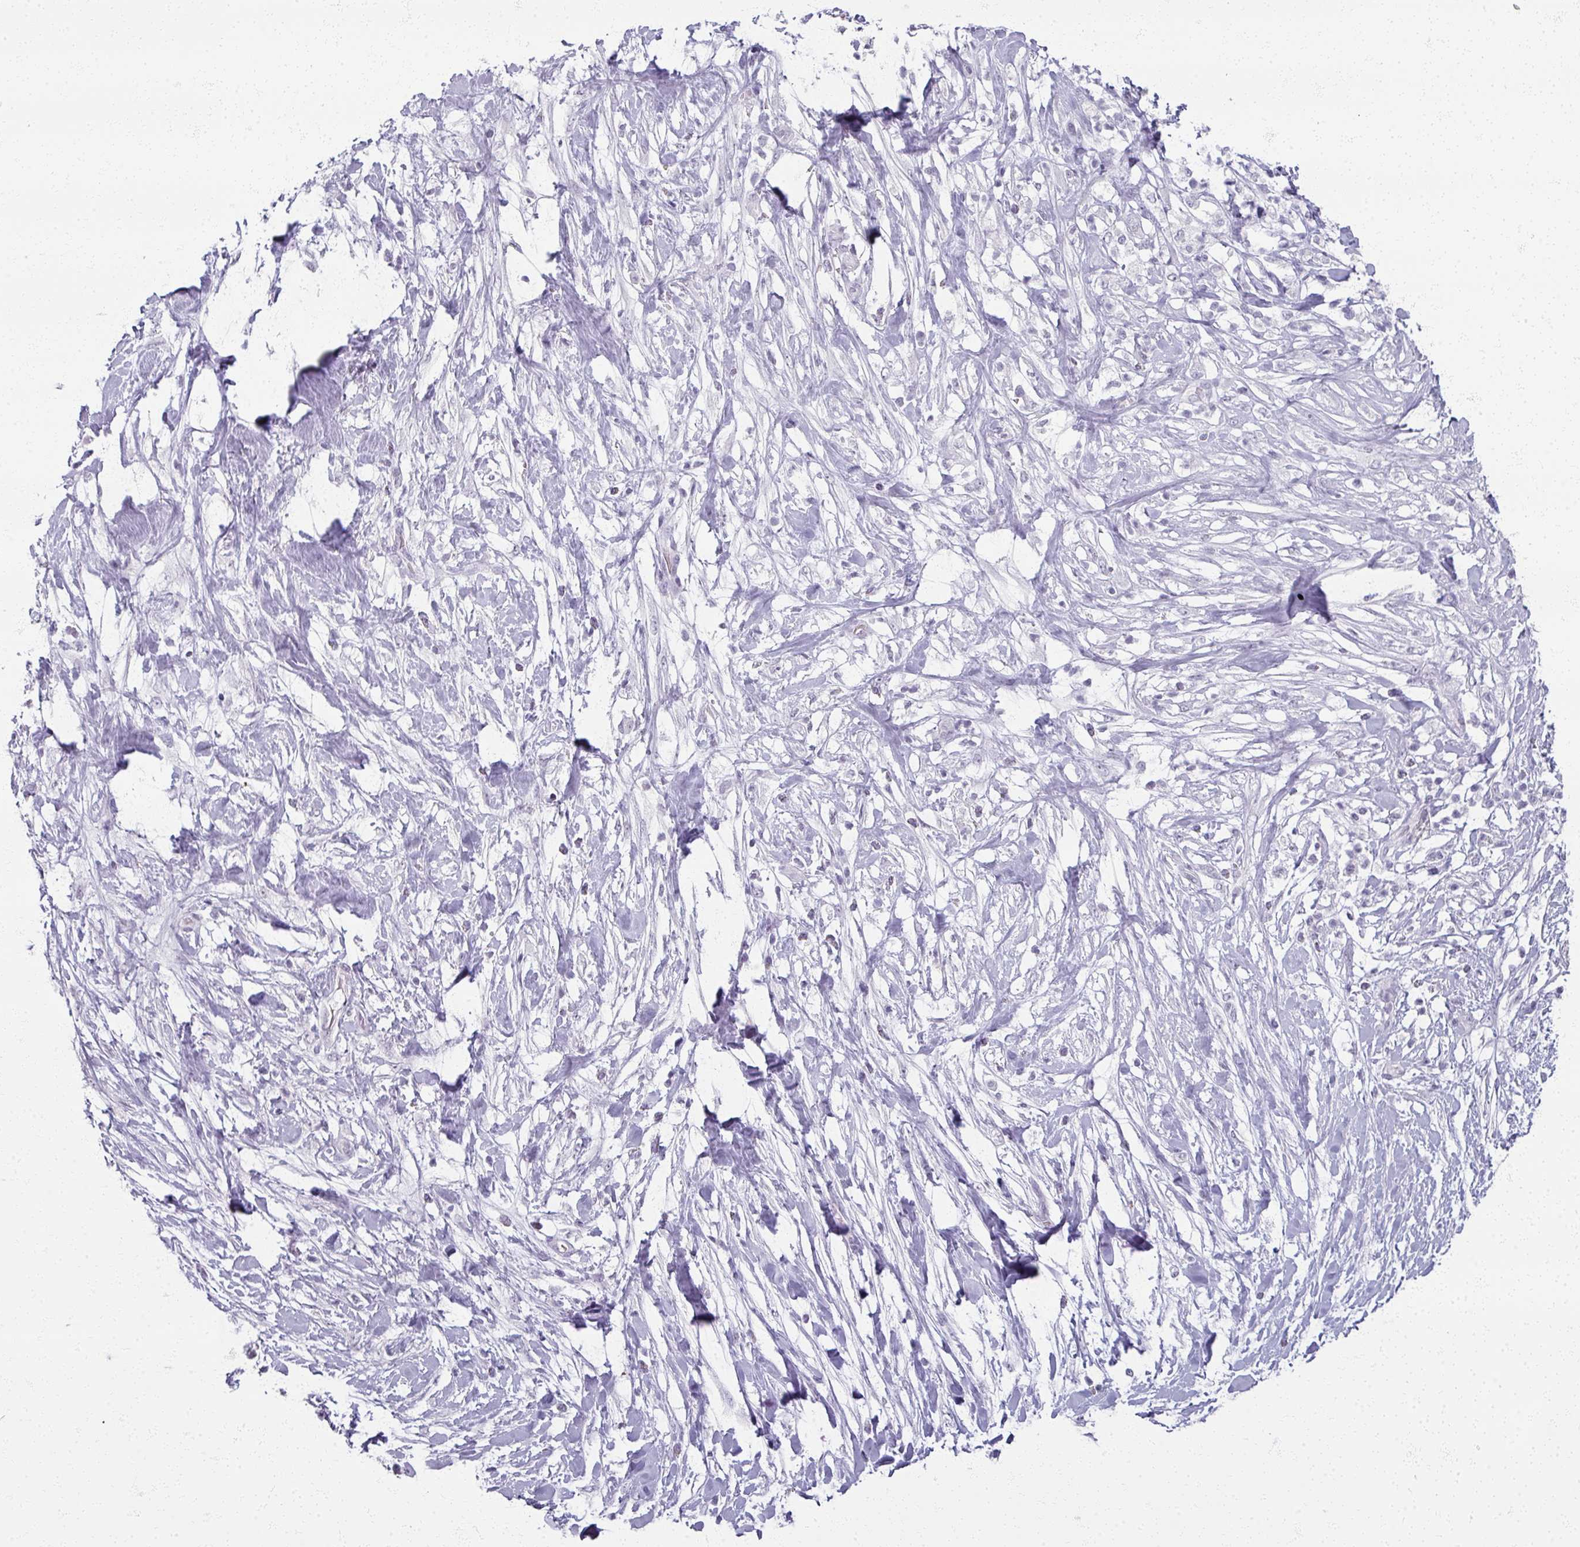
{"staining": {"intensity": "negative", "quantity": "none", "location": "none"}, "tissue": "pancreatic cancer", "cell_type": "Tumor cells", "image_type": "cancer", "snomed": [{"axis": "morphology", "description": "Adenocarcinoma, NOS"}, {"axis": "topography", "description": "Pancreas"}], "caption": "Human pancreatic cancer (adenocarcinoma) stained for a protein using immunohistochemistry (IHC) reveals no staining in tumor cells.", "gene": "RFPL2", "patient": {"sex": "female", "age": 72}}